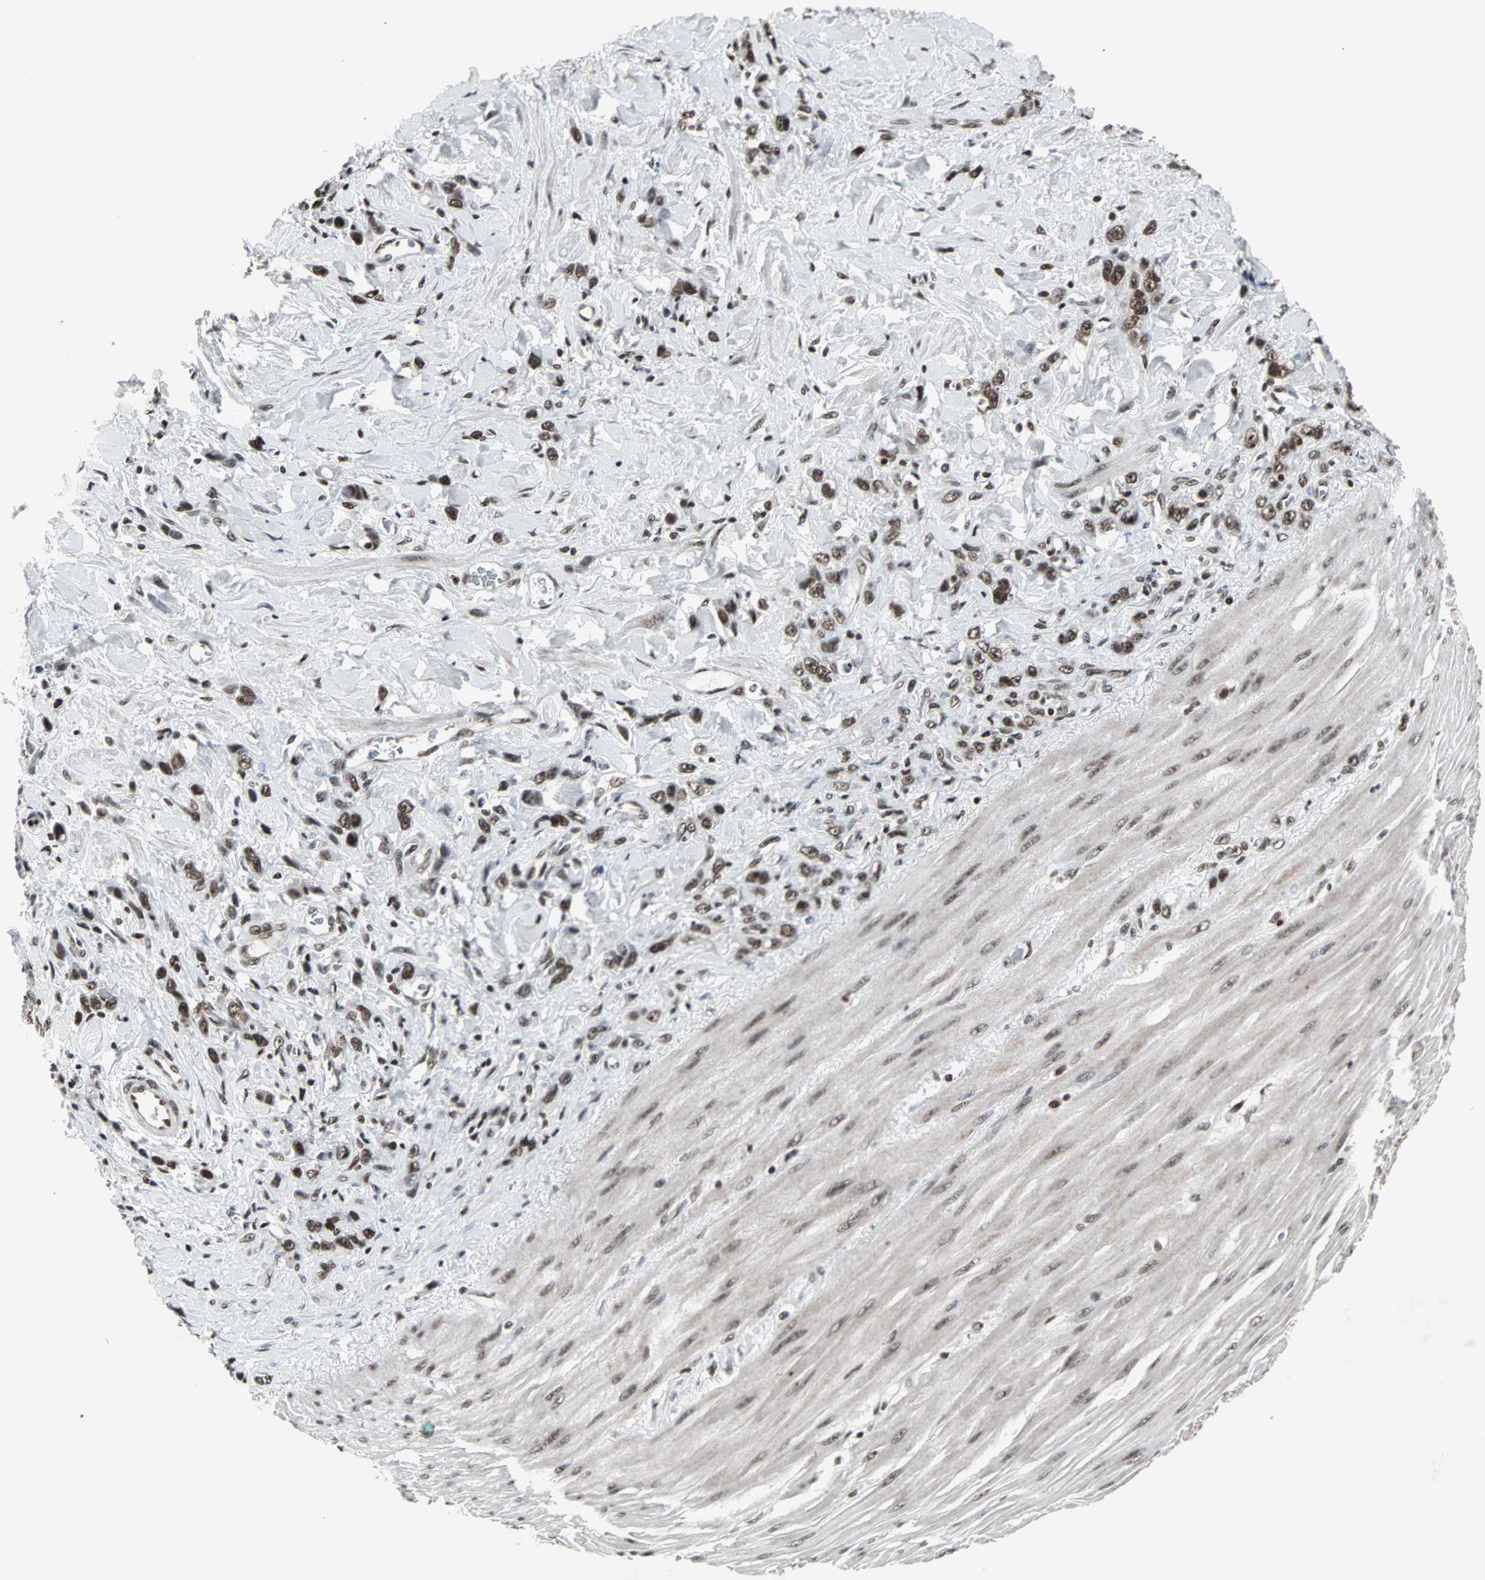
{"staining": {"intensity": "strong", "quantity": ">75%", "location": "nuclear"}, "tissue": "stomach cancer", "cell_type": "Tumor cells", "image_type": "cancer", "snomed": [{"axis": "morphology", "description": "Normal tissue, NOS"}, {"axis": "morphology", "description": "Adenocarcinoma, NOS"}, {"axis": "topography", "description": "Stomach"}], "caption": "Stomach cancer (adenocarcinoma) stained with DAB (3,3'-diaminobenzidine) immunohistochemistry shows high levels of strong nuclear expression in approximately >75% of tumor cells.", "gene": "PNKP", "patient": {"sex": "male", "age": 82}}